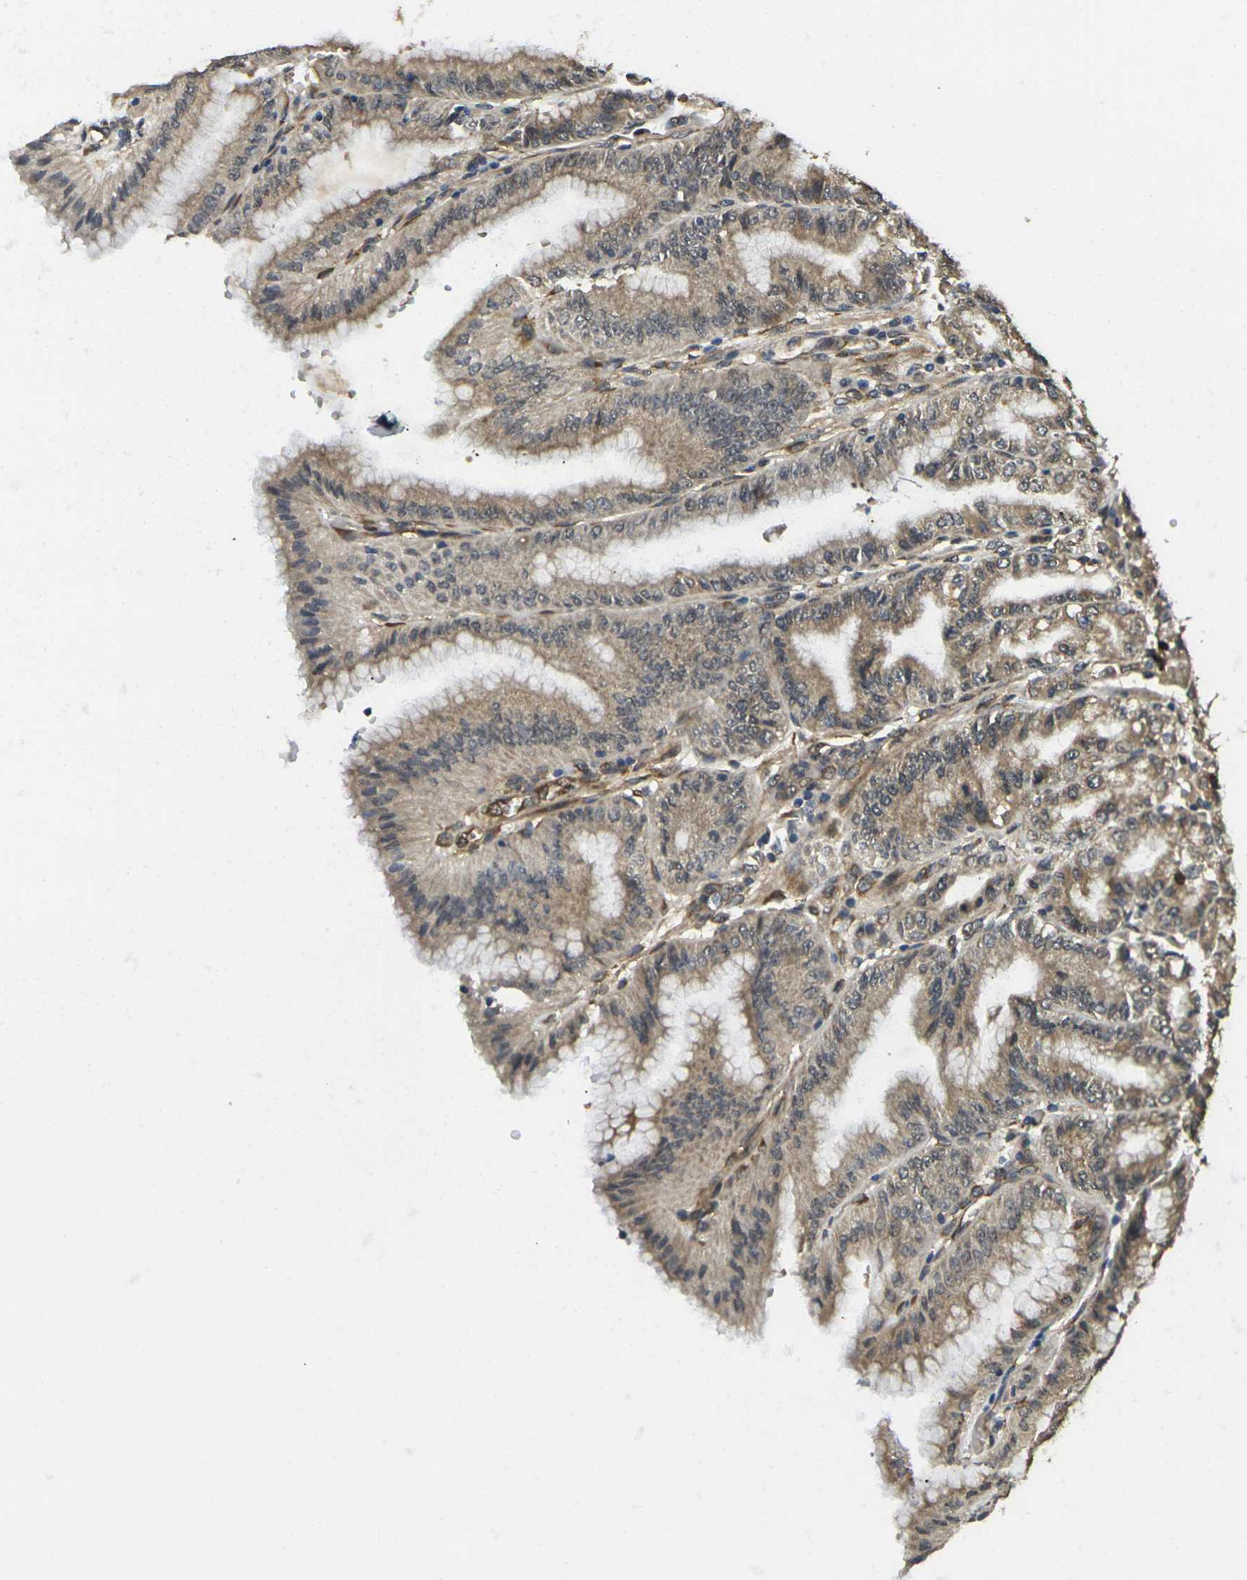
{"staining": {"intensity": "strong", "quantity": ">75%", "location": "cytoplasmic/membranous"}, "tissue": "stomach", "cell_type": "Glandular cells", "image_type": "normal", "snomed": [{"axis": "morphology", "description": "Normal tissue, NOS"}, {"axis": "topography", "description": "Stomach, lower"}], "caption": "An immunohistochemistry micrograph of benign tissue is shown. Protein staining in brown highlights strong cytoplasmic/membranous positivity in stomach within glandular cells.", "gene": "FUT11", "patient": {"sex": "male", "age": 71}}